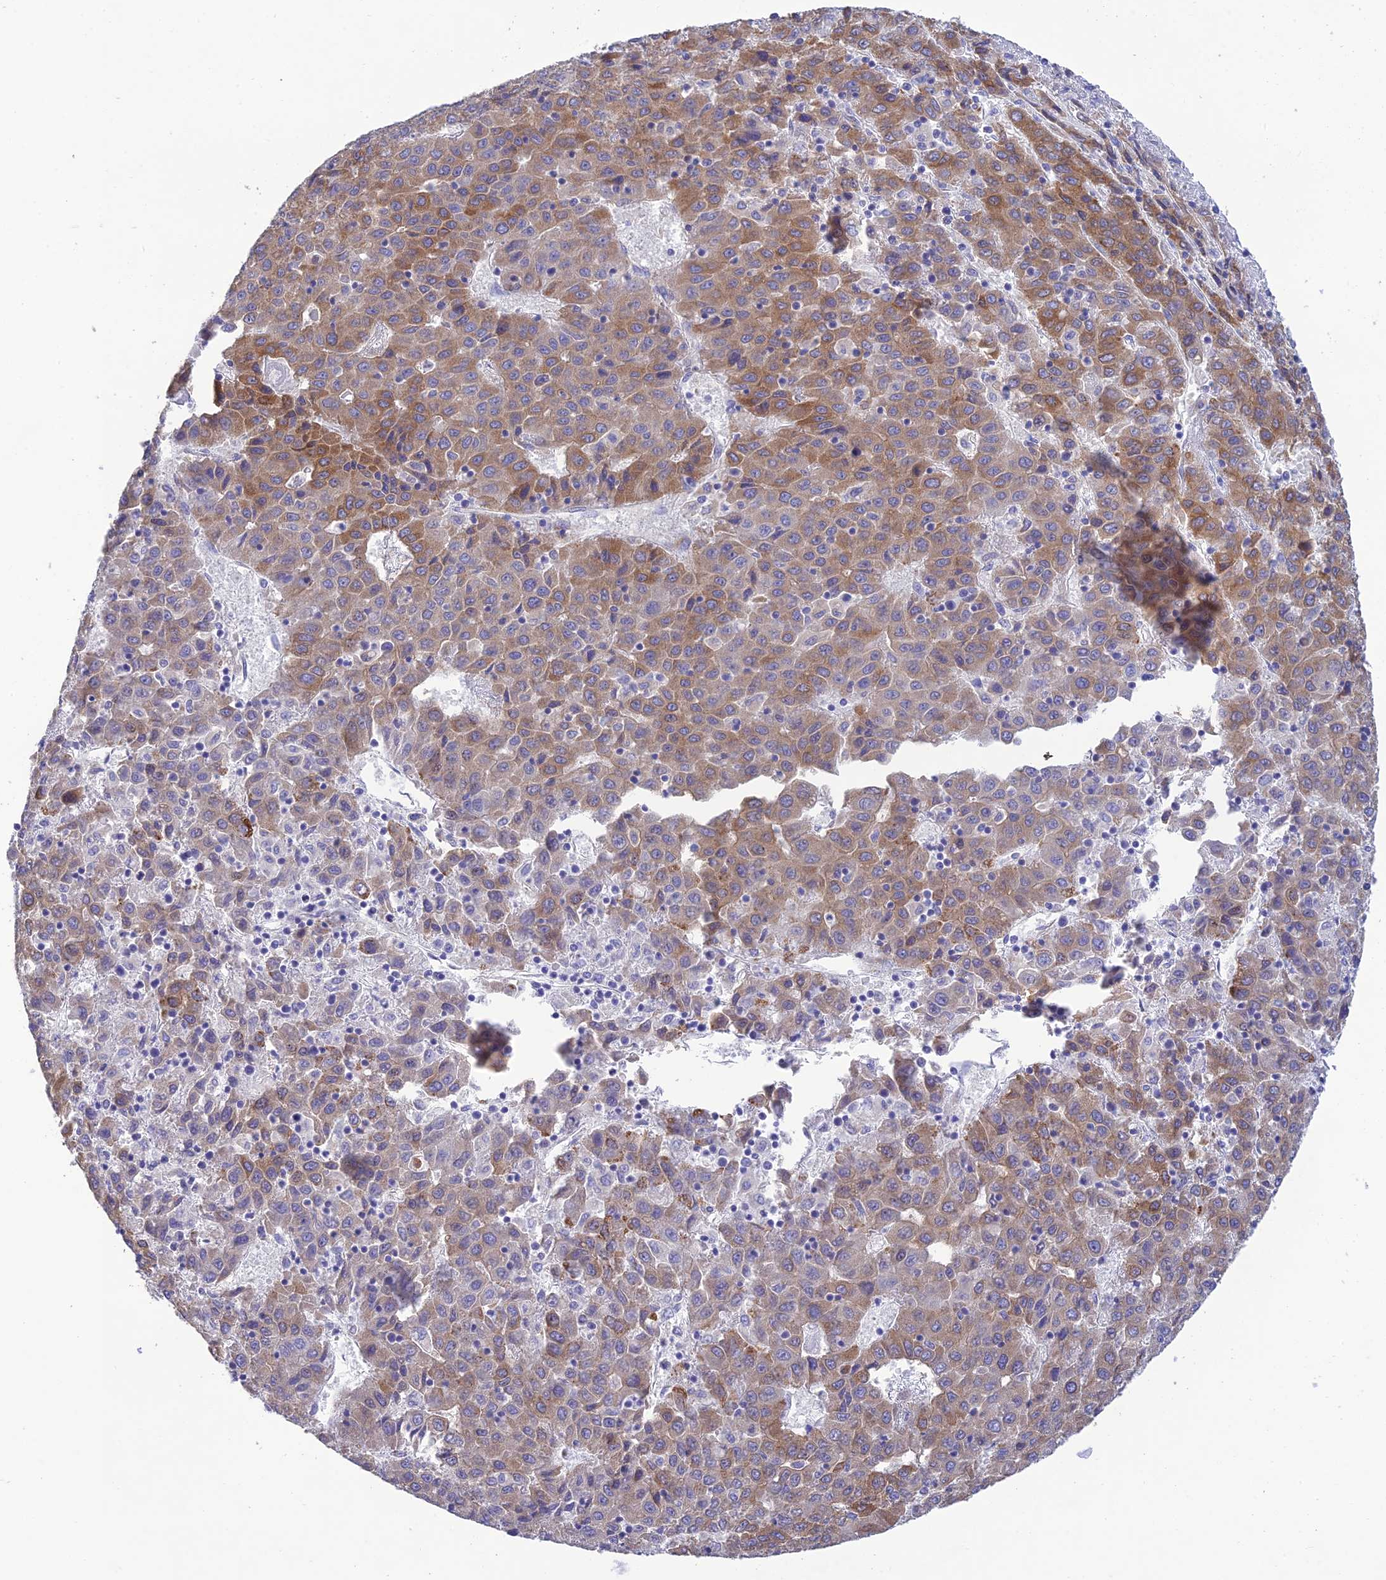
{"staining": {"intensity": "moderate", "quantity": "25%-75%", "location": "cytoplasmic/membranous"}, "tissue": "liver cancer", "cell_type": "Tumor cells", "image_type": "cancer", "snomed": [{"axis": "morphology", "description": "Carcinoma, Hepatocellular, NOS"}, {"axis": "topography", "description": "Liver"}], "caption": "A high-resolution photomicrograph shows immunohistochemistry staining of hepatocellular carcinoma (liver), which reveals moderate cytoplasmic/membranous expression in approximately 25%-75% of tumor cells. Using DAB (brown) and hematoxylin (blue) stains, captured at high magnification using brightfield microscopy.", "gene": "HSD17B2", "patient": {"sex": "female", "age": 53}}